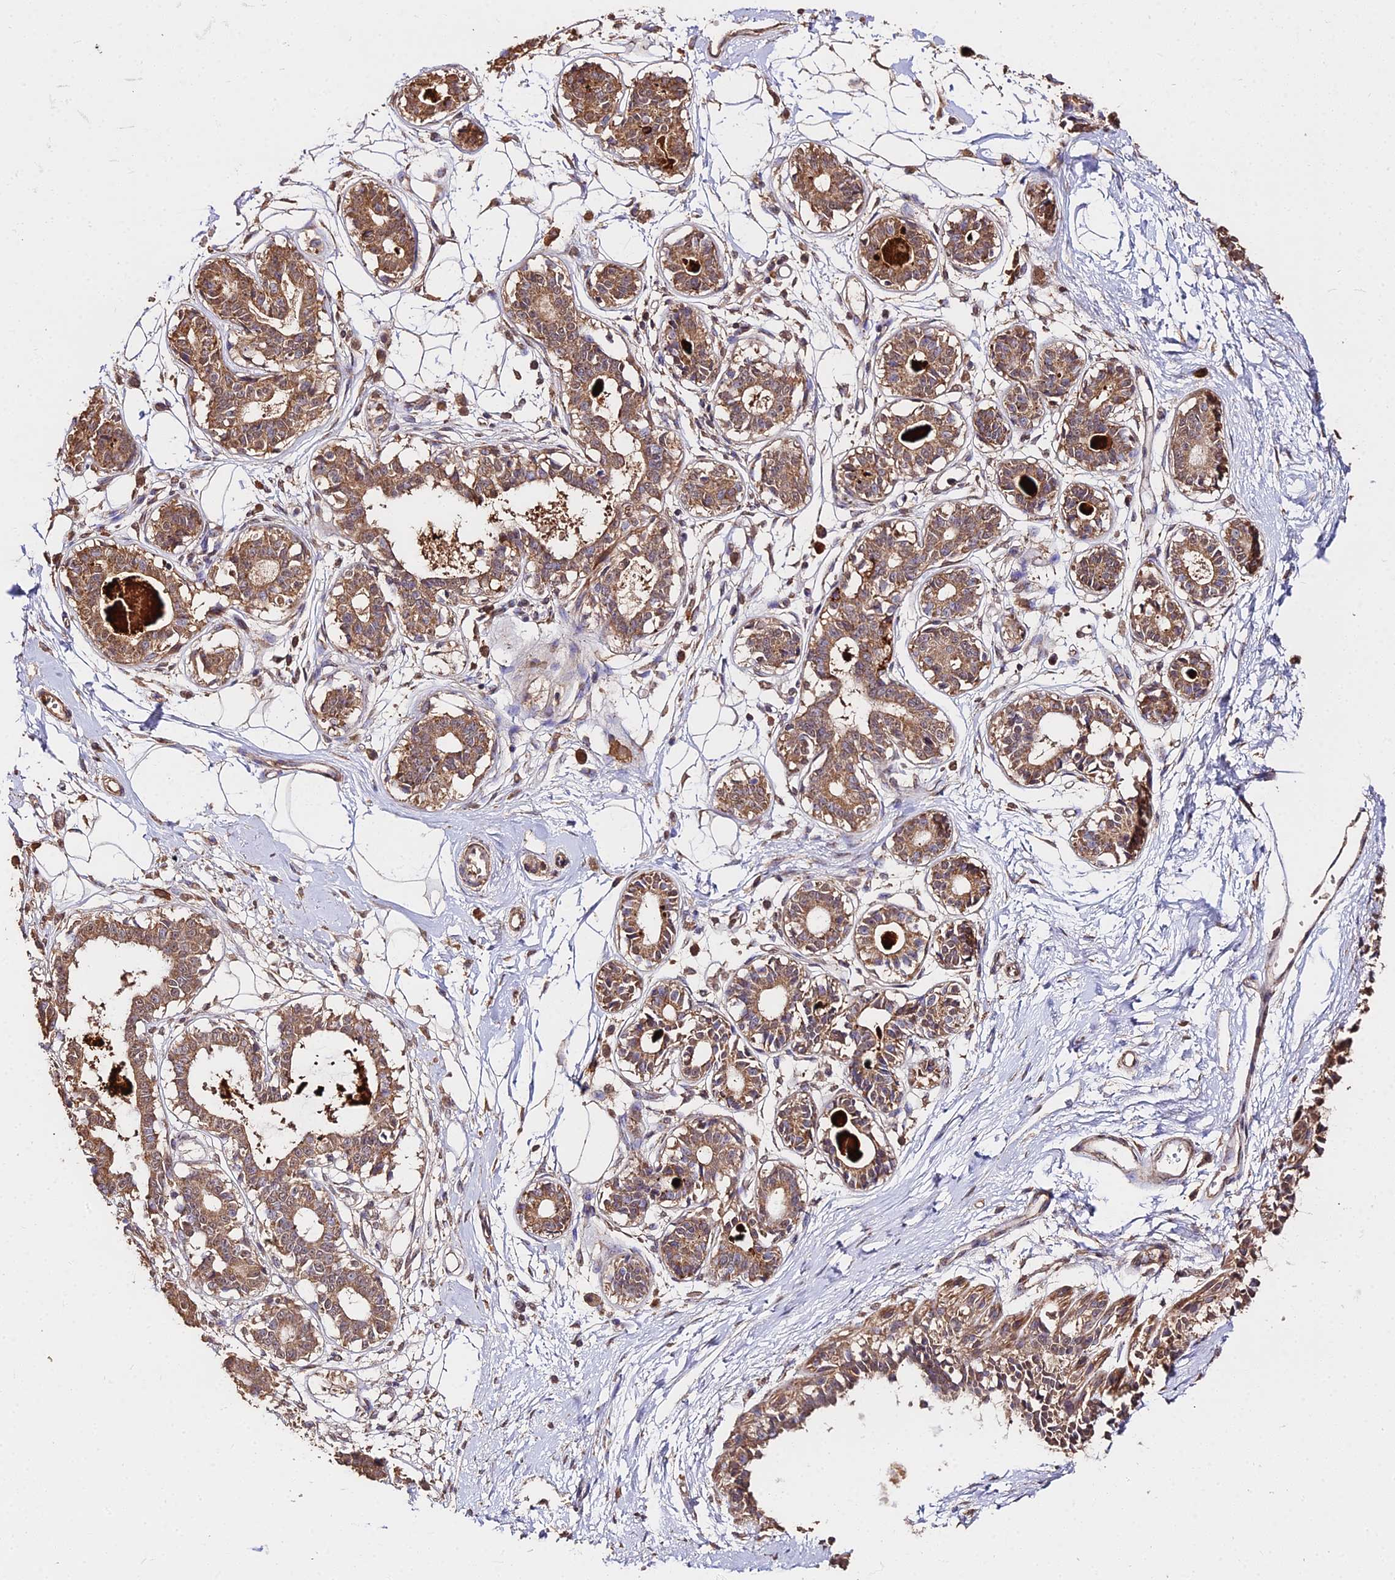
{"staining": {"intensity": "negative", "quantity": "none", "location": "none"}, "tissue": "breast", "cell_type": "Adipocytes", "image_type": "normal", "snomed": [{"axis": "morphology", "description": "Normal tissue, NOS"}, {"axis": "topography", "description": "Breast"}], "caption": "Adipocytes are negative for brown protein staining in normal breast. (Brightfield microscopy of DAB immunohistochemistry (IHC) at high magnification).", "gene": "METTL13", "patient": {"sex": "female", "age": 45}}